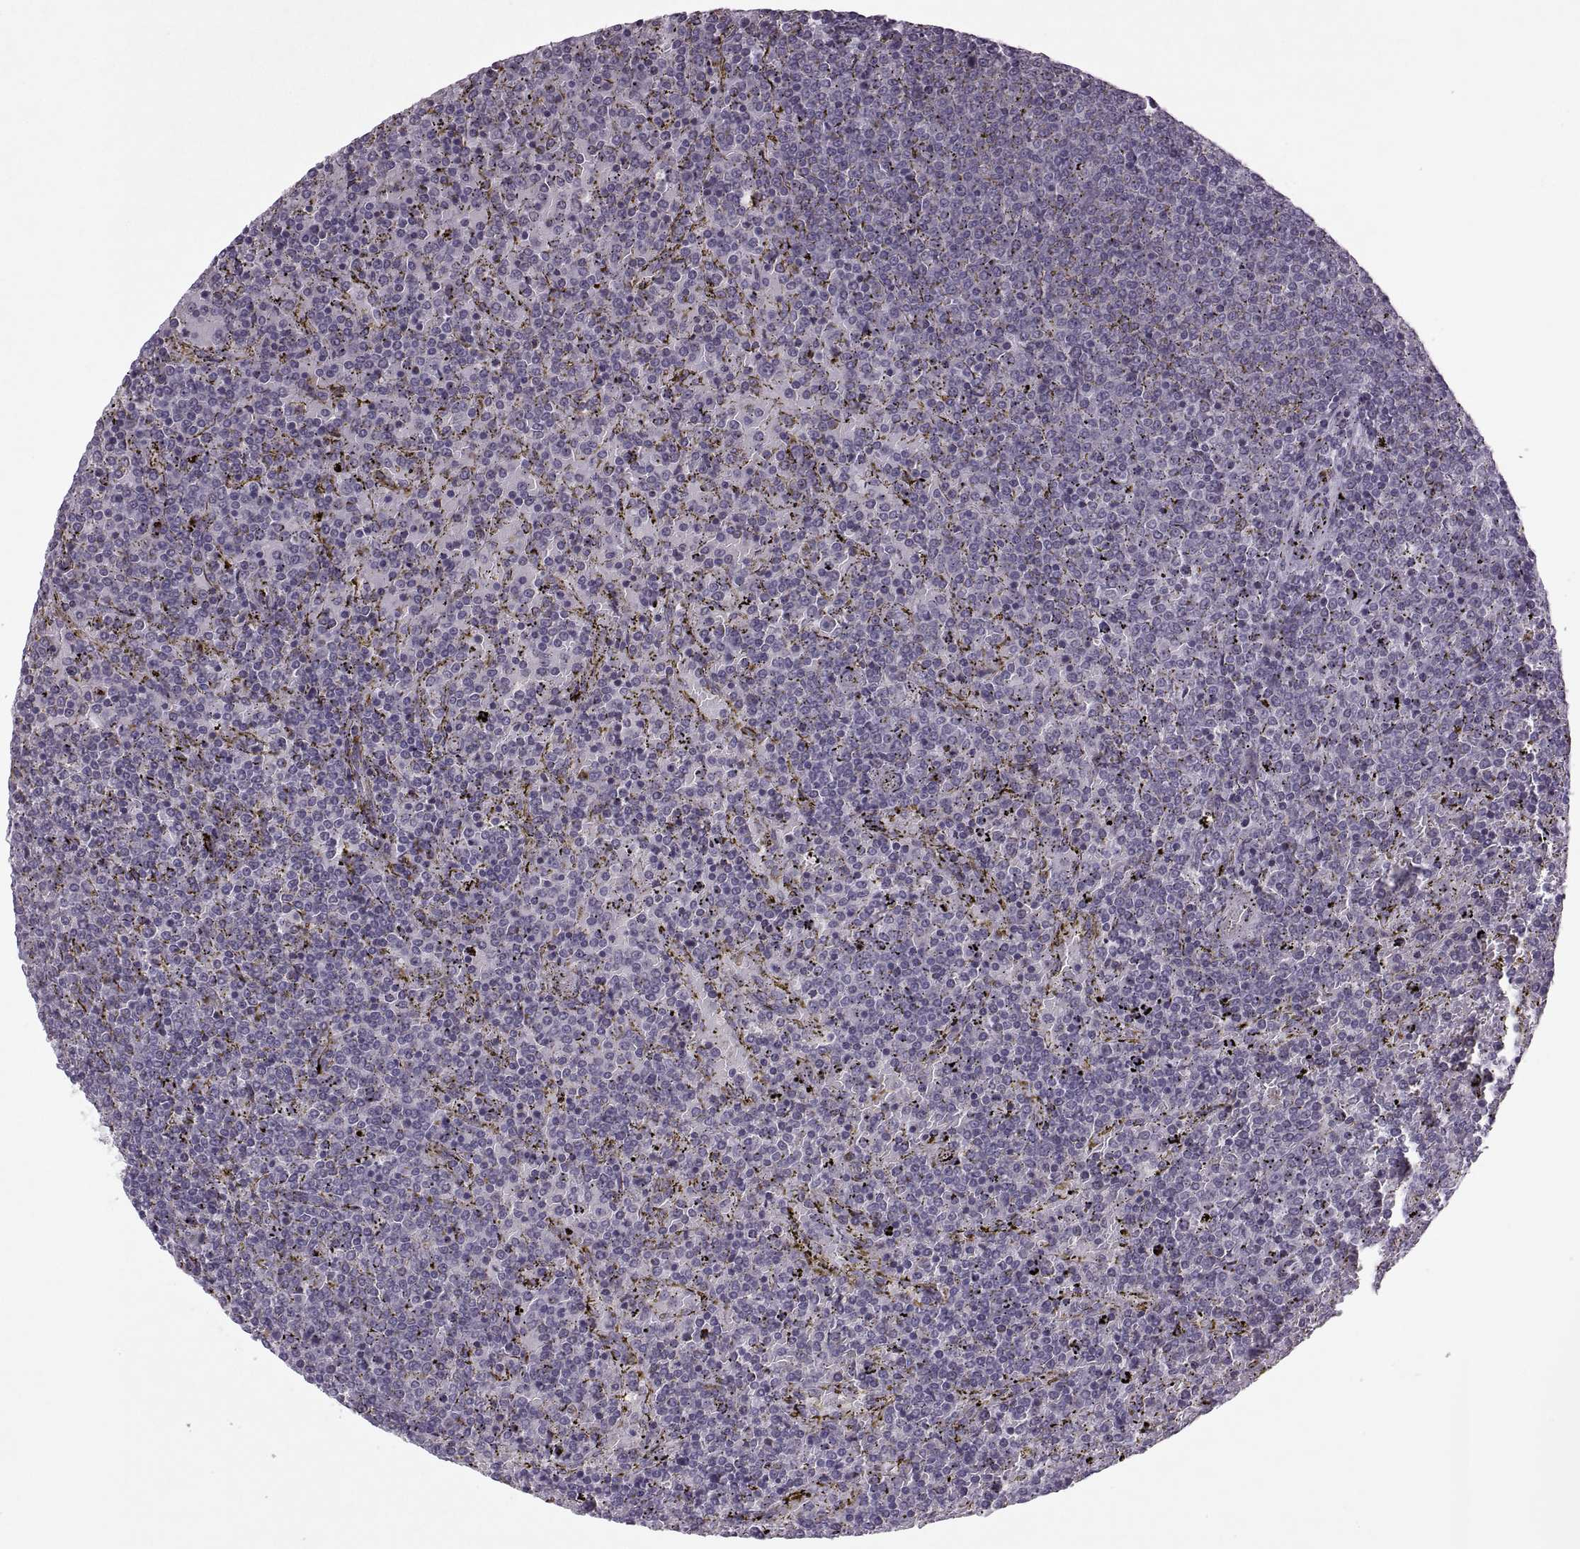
{"staining": {"intensity": "negative", "quantity": "none", "location": "none"}, "tissue": "lymphoma", "cell_type": "Tumor cells", "image_type": "cancer", "snomed": [{"axis": "morphology", "description": "Malignant lymphoma, non-Hodgkin's type, Low grade"}, {"axis": "topography", "description": "Spleen"}], "caption": "Tumor cells show no significant expression in low-grade malignant lymphoma, non-Hodgkin's type. (Stains: DAB IHC with hematoxylin counter stain, Microscopy: brightfield microscopy at high magnification).", "gene": "MGAT4D", "patient": {"sex": "female", "age": 77}}